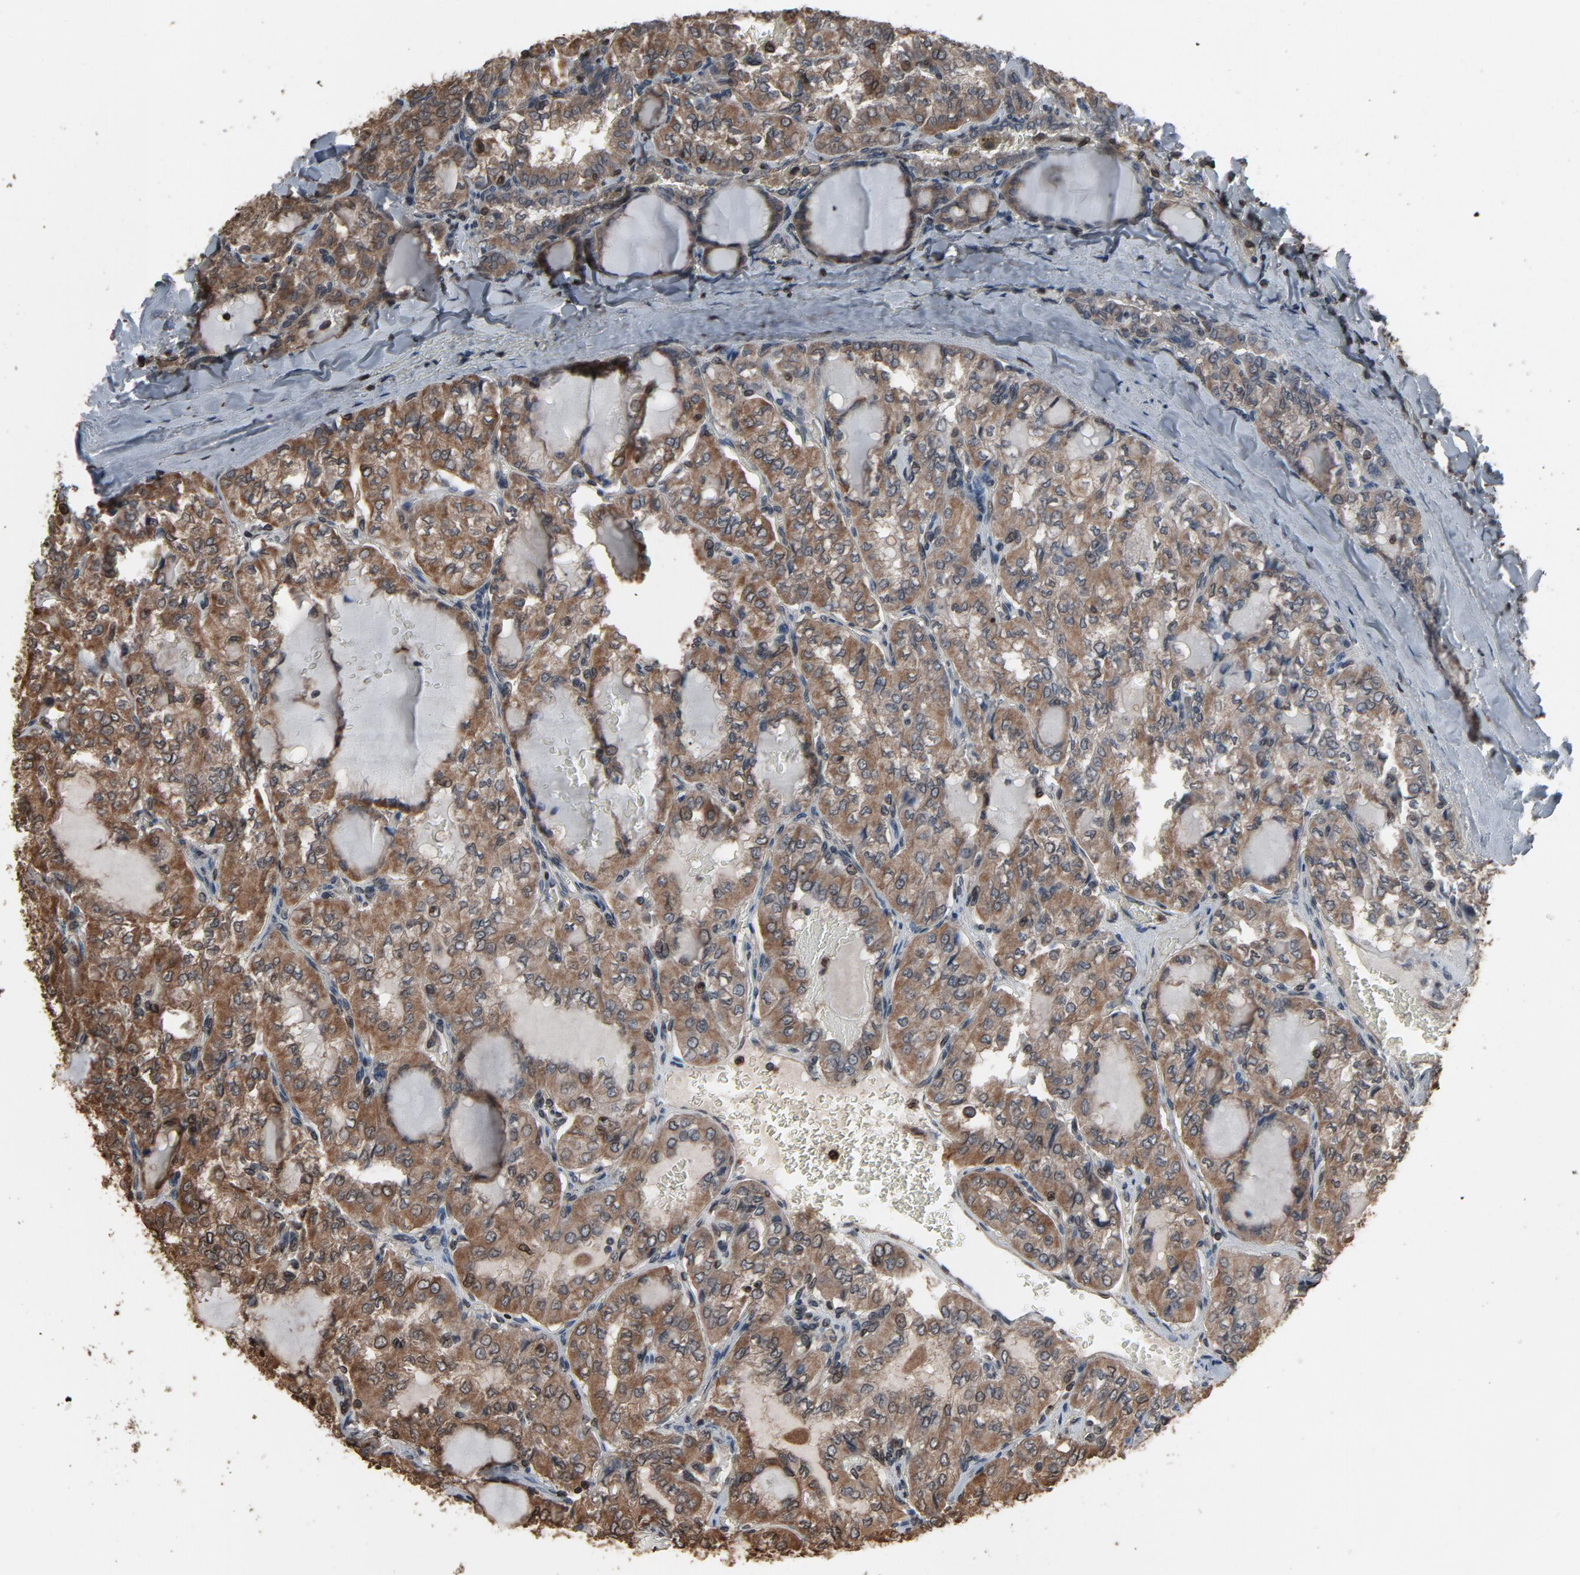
{"staining": {"intensity": "moderate", "quantity": "<25%", "location": "cytoplasmic/membranous,nuclear"}, "tissue": "thyroid cancer", "cell_type": "Tumor cells", "image_type": "cancer", "snomed": [{"axis": "morphology", "description": "Papillary adenocarcinoma, NOS"}, {"axis": "topography", "description": "Thyroid gland"}], "caption": "Protein analysis of thyroid papillary adenocarcinoma tissue displays moderate cytoplasmic/membranous and nuclear staining in approximately <25% of tumor cells. (DAB (3,3'-diaminobenzidine) IHC, brown staining for protein, blue staining for nuclei).", "gene": "UBE2D1", "patient": {"sex": "male", "age": 20}}